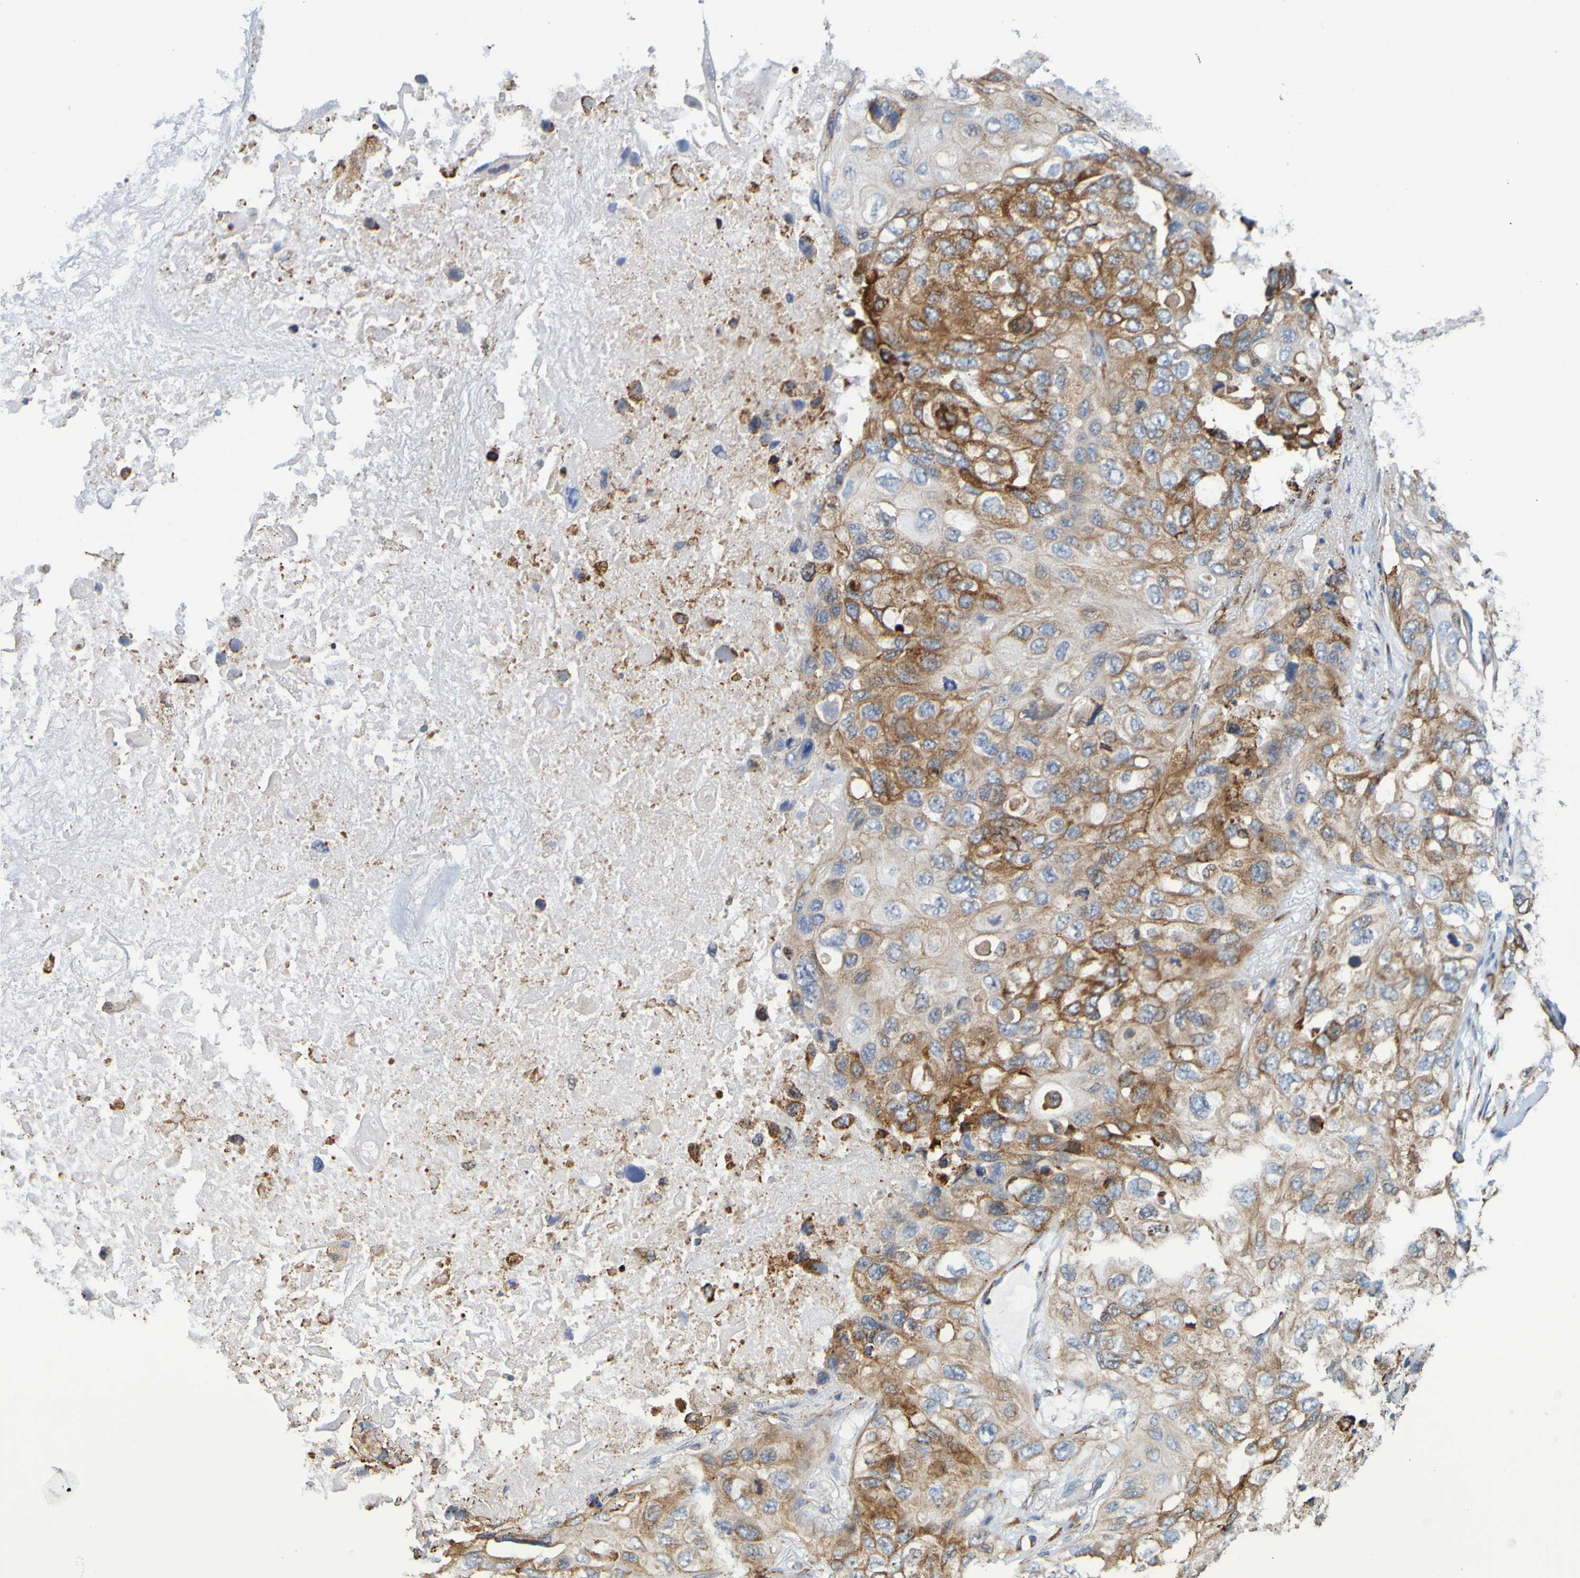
{"staining": {"intensity": "moderate", "quantity": ">75%", "location": "cytoplasmic/membranous"}, "tissue": "lung cancer", "cell_type": "Tumor cells", "image_type": "cancer", "snomed": [{"axis": "morphology", "description": "Squamous cell carcinoma, NOS"}, {"axis": "topography", "description": "Lung"}], "caption": "Squamous cell carcinoma (lung) was stained to show a protein in brown. There is medium levels of moderate cytoplasmic/membranous positivity in approximately >75% of tumor cells. Ihc stains the protein of interest in brown and the nuclei are stained blue.", "gene": "SIL1", "patient": {"sex": "female", "age": 73}}